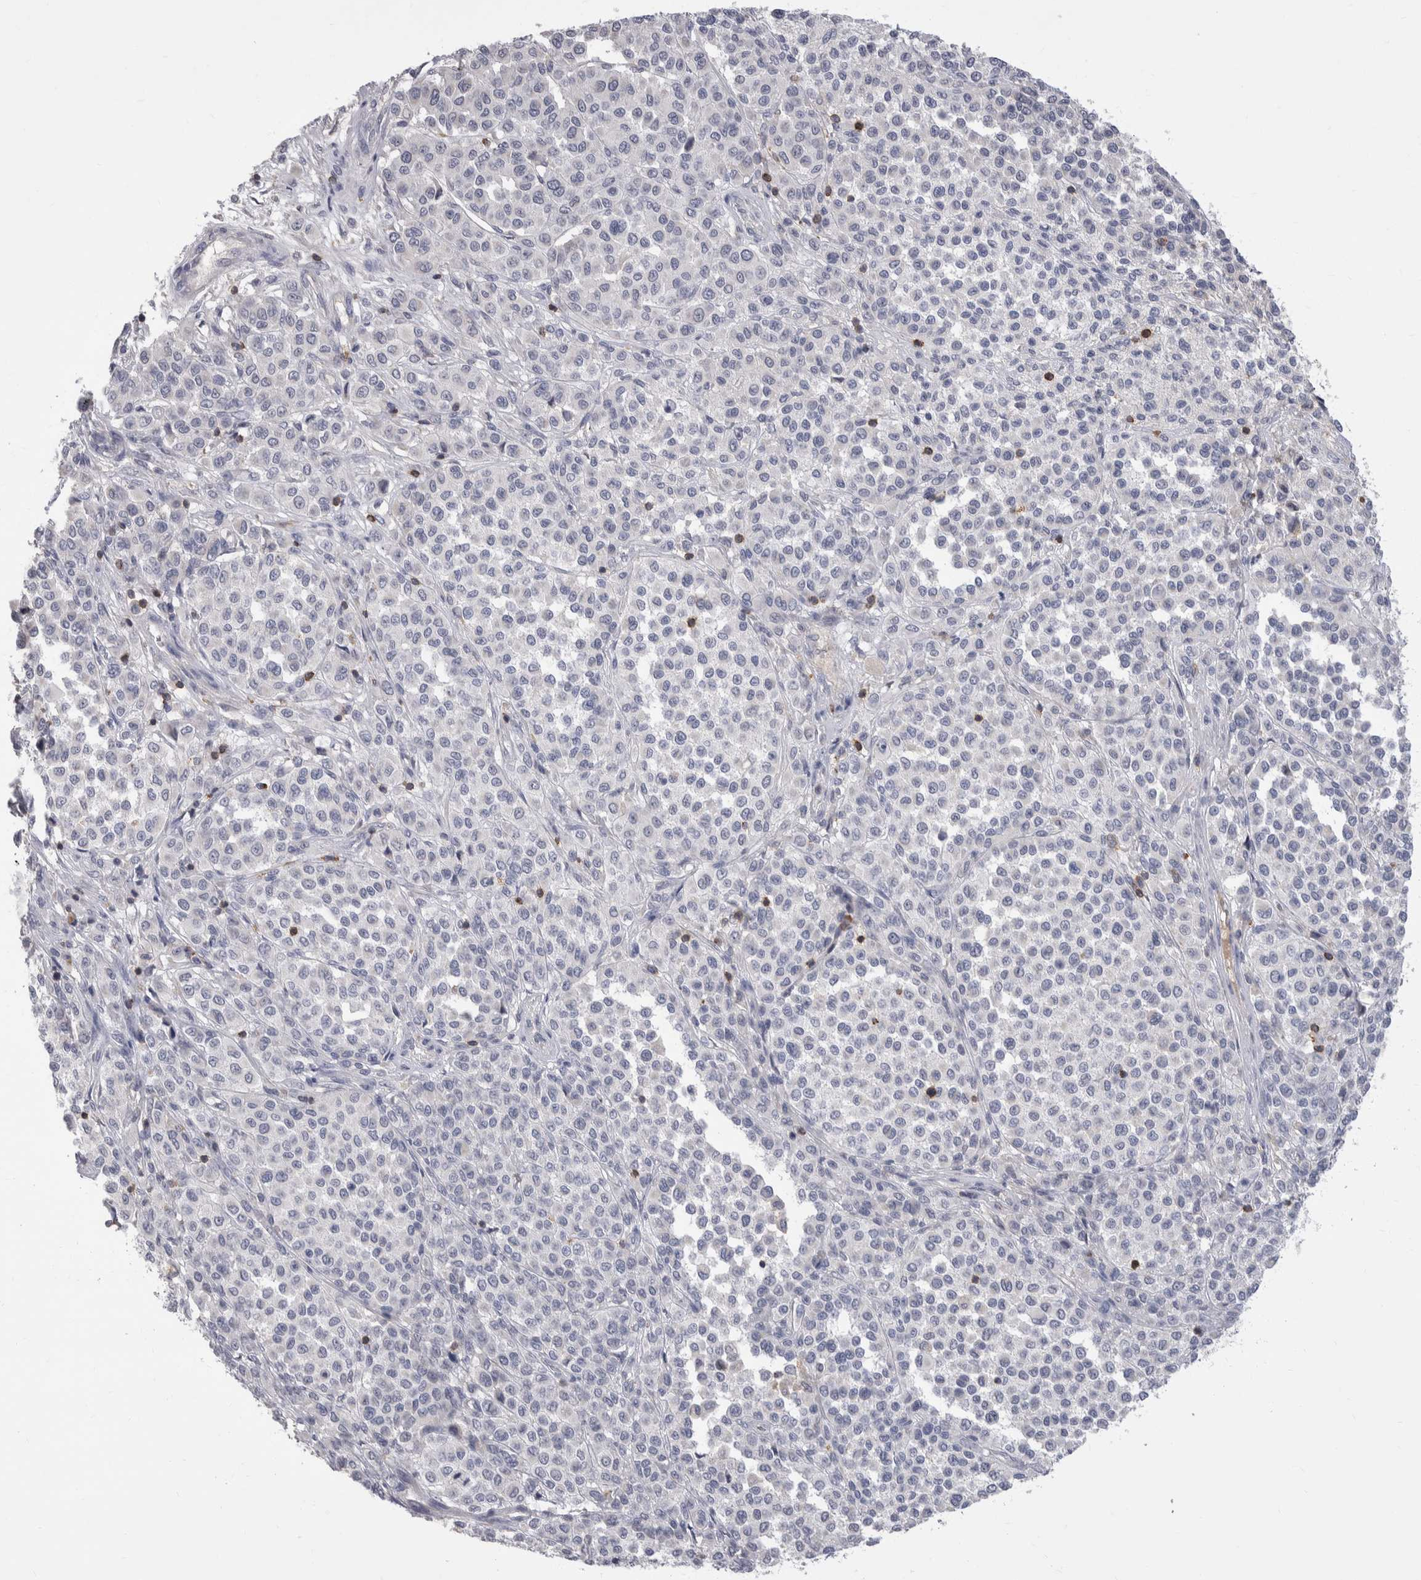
{"staining": {"intensity": "negative", "quantity": "none", "location": "none"}, "tissue": "melanoma", "cell_type": "Tumor cells", "image_type": "cancer", "snomed": [{"axis": "morphology", "description": "Malignant melanoma, Metastatic site"}, {"axis": "topography", "description": "Pancreas"}], "caption": "This is an immunohistochemistry (IHC) micrograph of melanoma. There is no positivity in tumor cells.", "gene": "CEP295NL", "patient": {"sex": "female", "age": 30}}